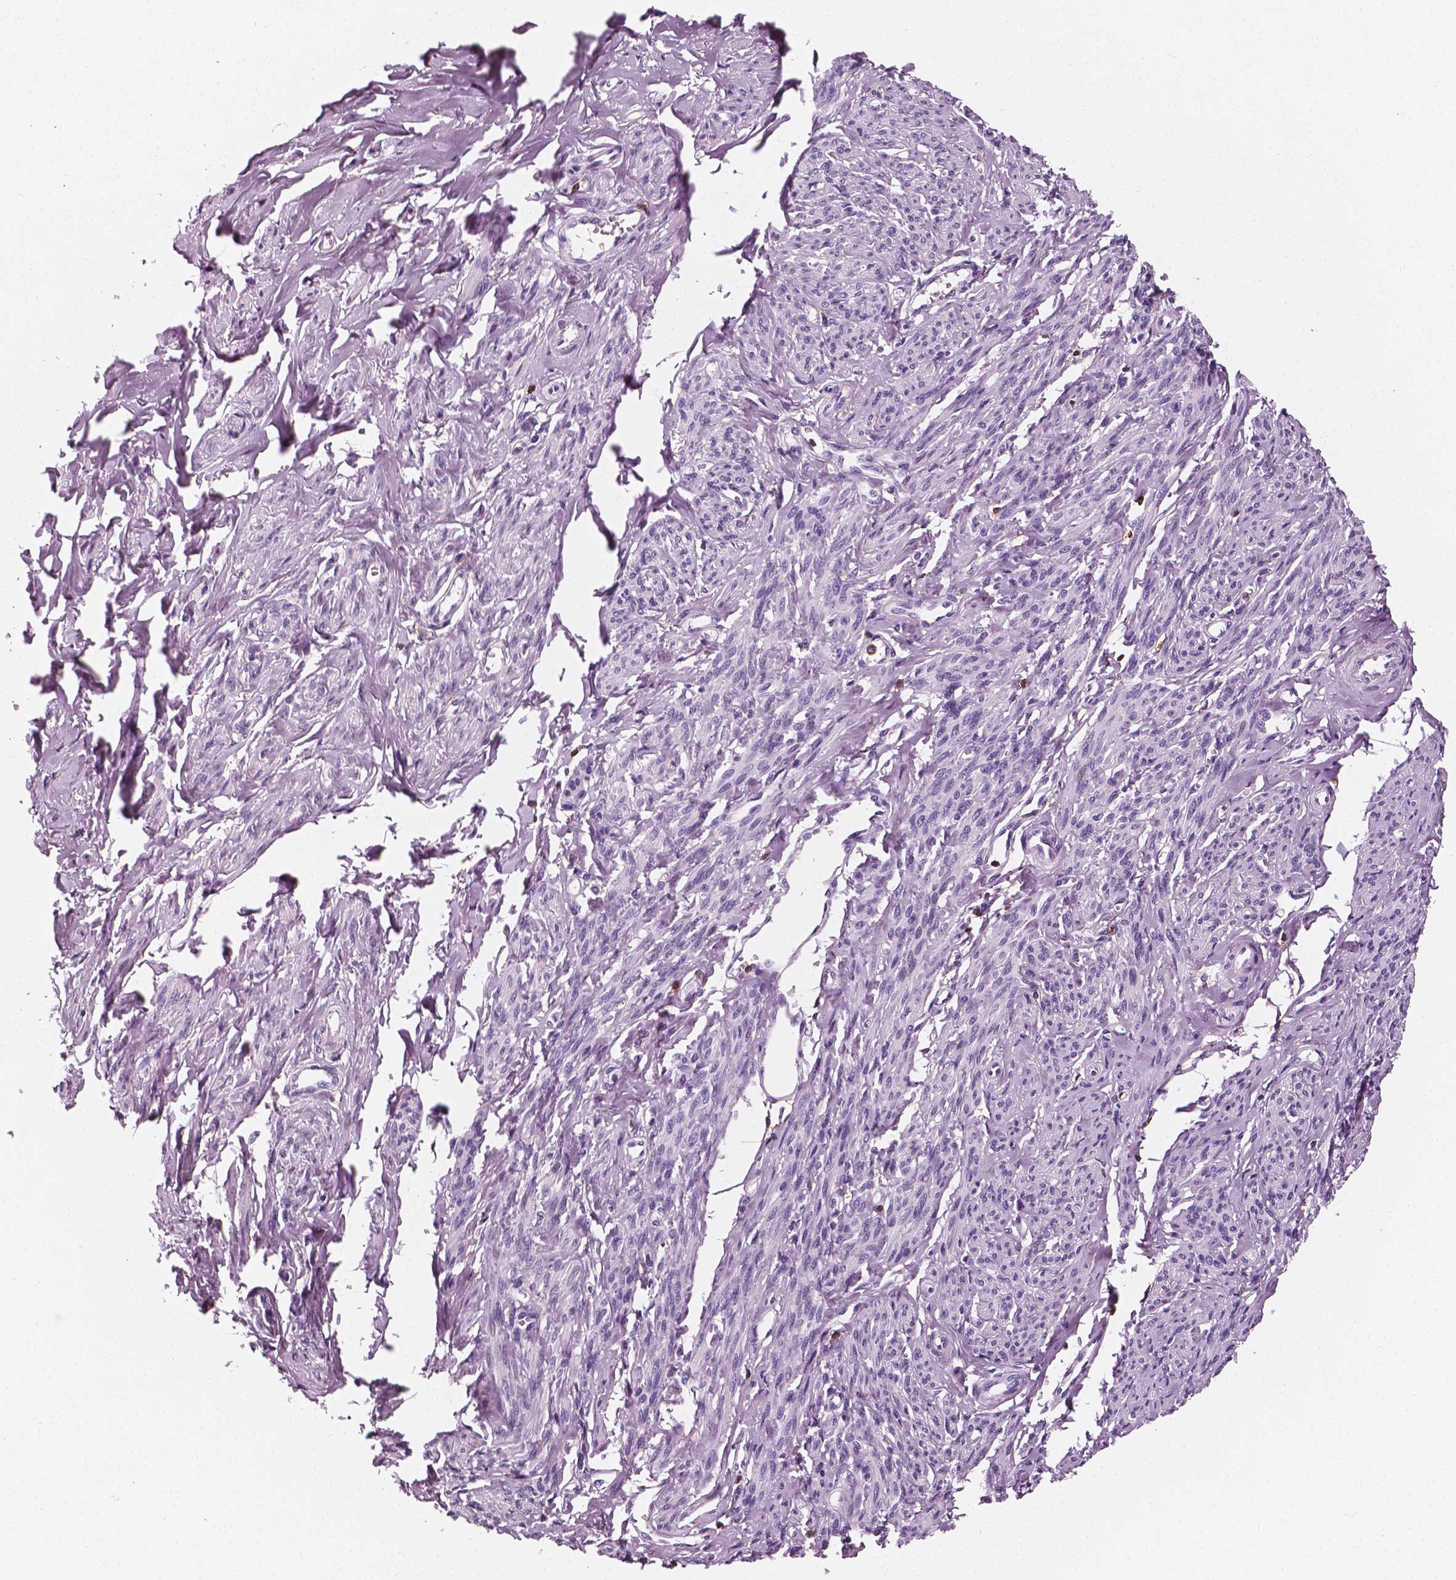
{"staining": {"intensity": "negative", "quantity": "none", "location": "none"}, "tissue": "smooth muscle", "cell_type": "Smooth muscle cells", "image_type": "normal", "snomed": [{"axis": "morphology", "description": "Normal tissue, NOS"}, {"axis": "topography", "description": "Smooth muscle"}], "caption": "Normal smooth muscle was stained to show a protein in brown. There is no significant expression in smooth muscle cells. (Immunohistochemistry (ihc), brightfield microscopy, high magnification).", "gene": "PTPRC", "patient": {"sex": "female", "age": 65}}